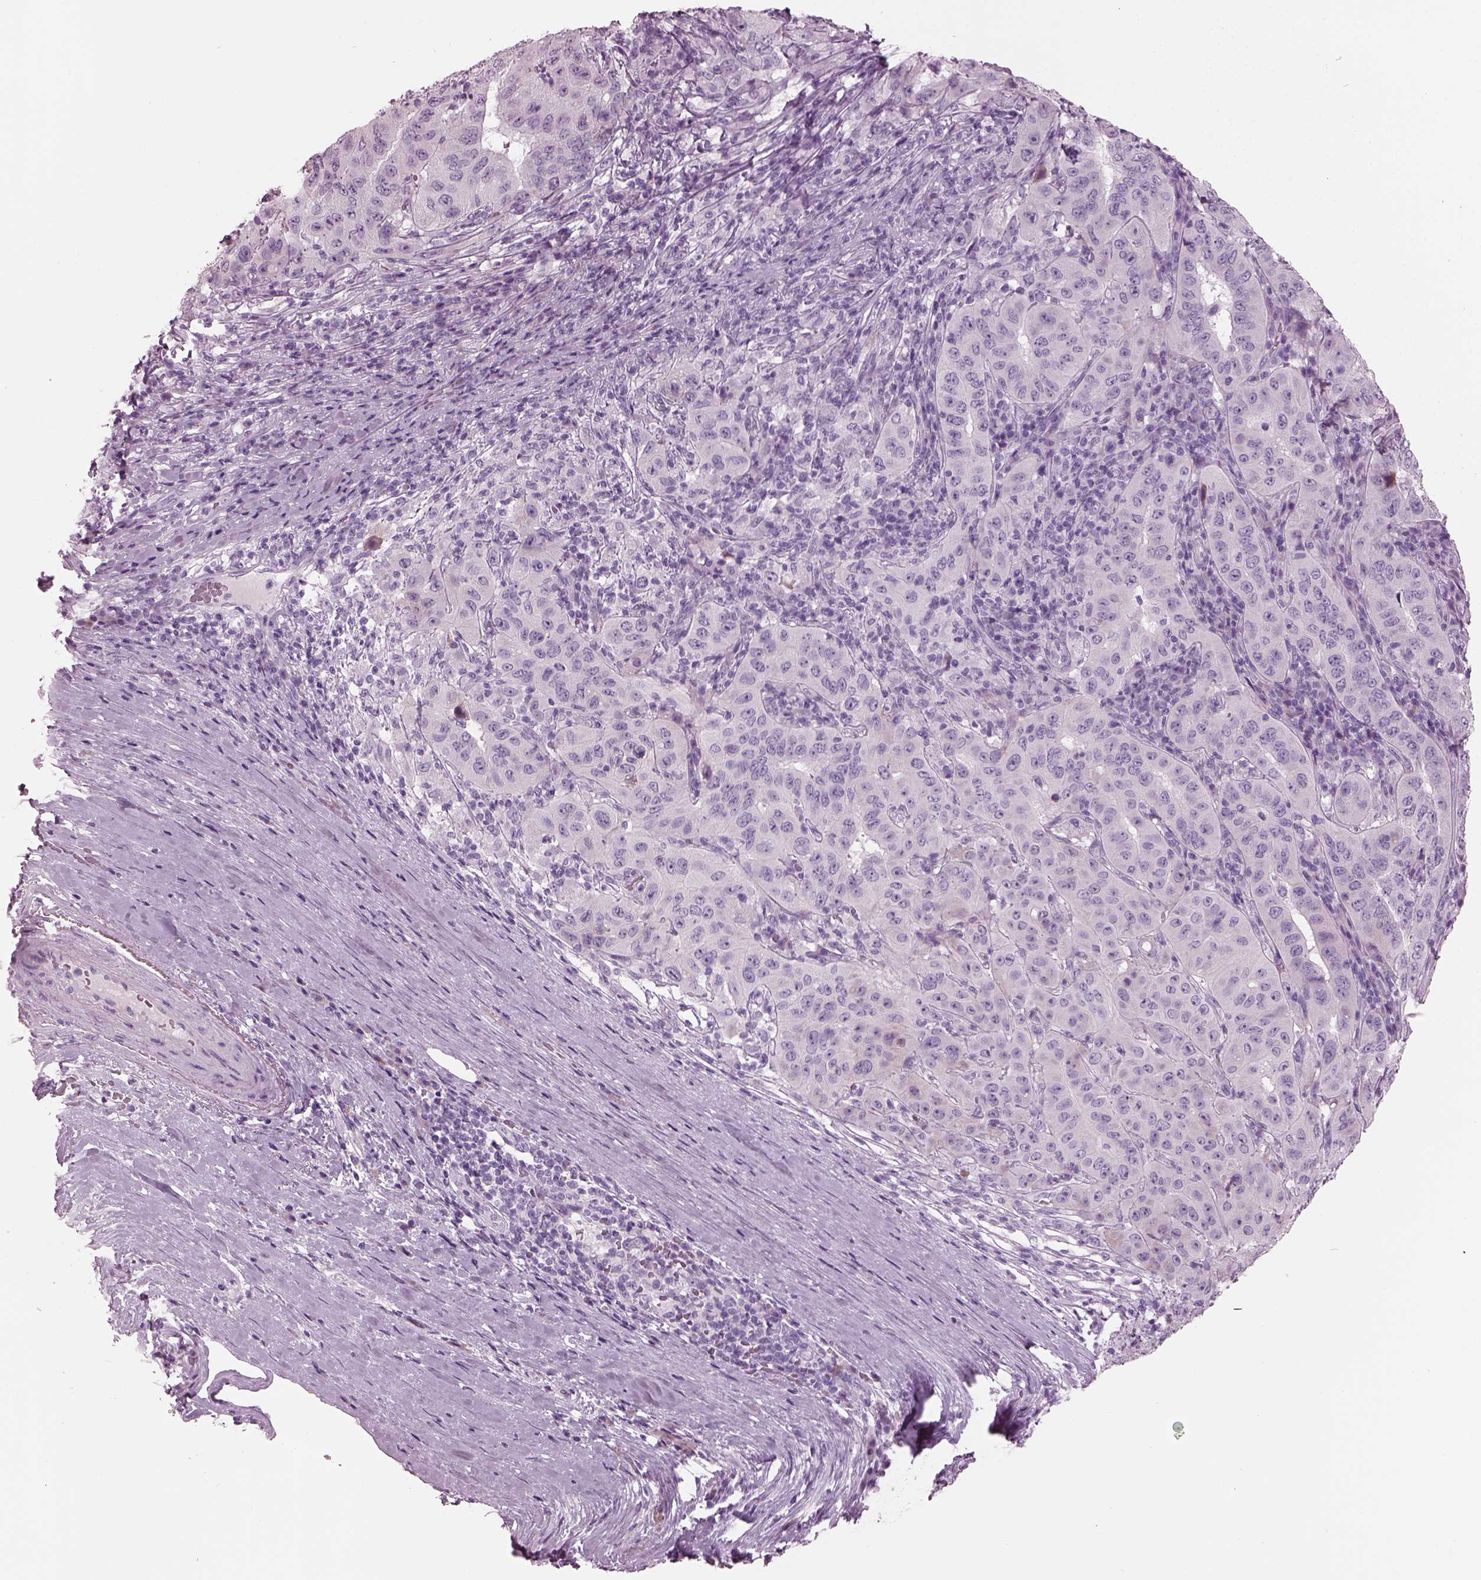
{"staining": {"intensity": "negative", "quantity": "none", "location": "none"}, "tissue": "pancreatic cancer", "cell_type": "Tumor cells", "image_type": "cancer", "snomed": [{"axis": "morphology", "description": "Adenocarcinoma, NOS"}, {"axis": "topography", "description": "Pancreas"}], "caption": "Immunohistochemical staining of adenocarcinoma (pancreatic) reveals no significant staining in tumor cells.", "gene": "HYDIN", "patient": {"sex": "male", "age": 63}}